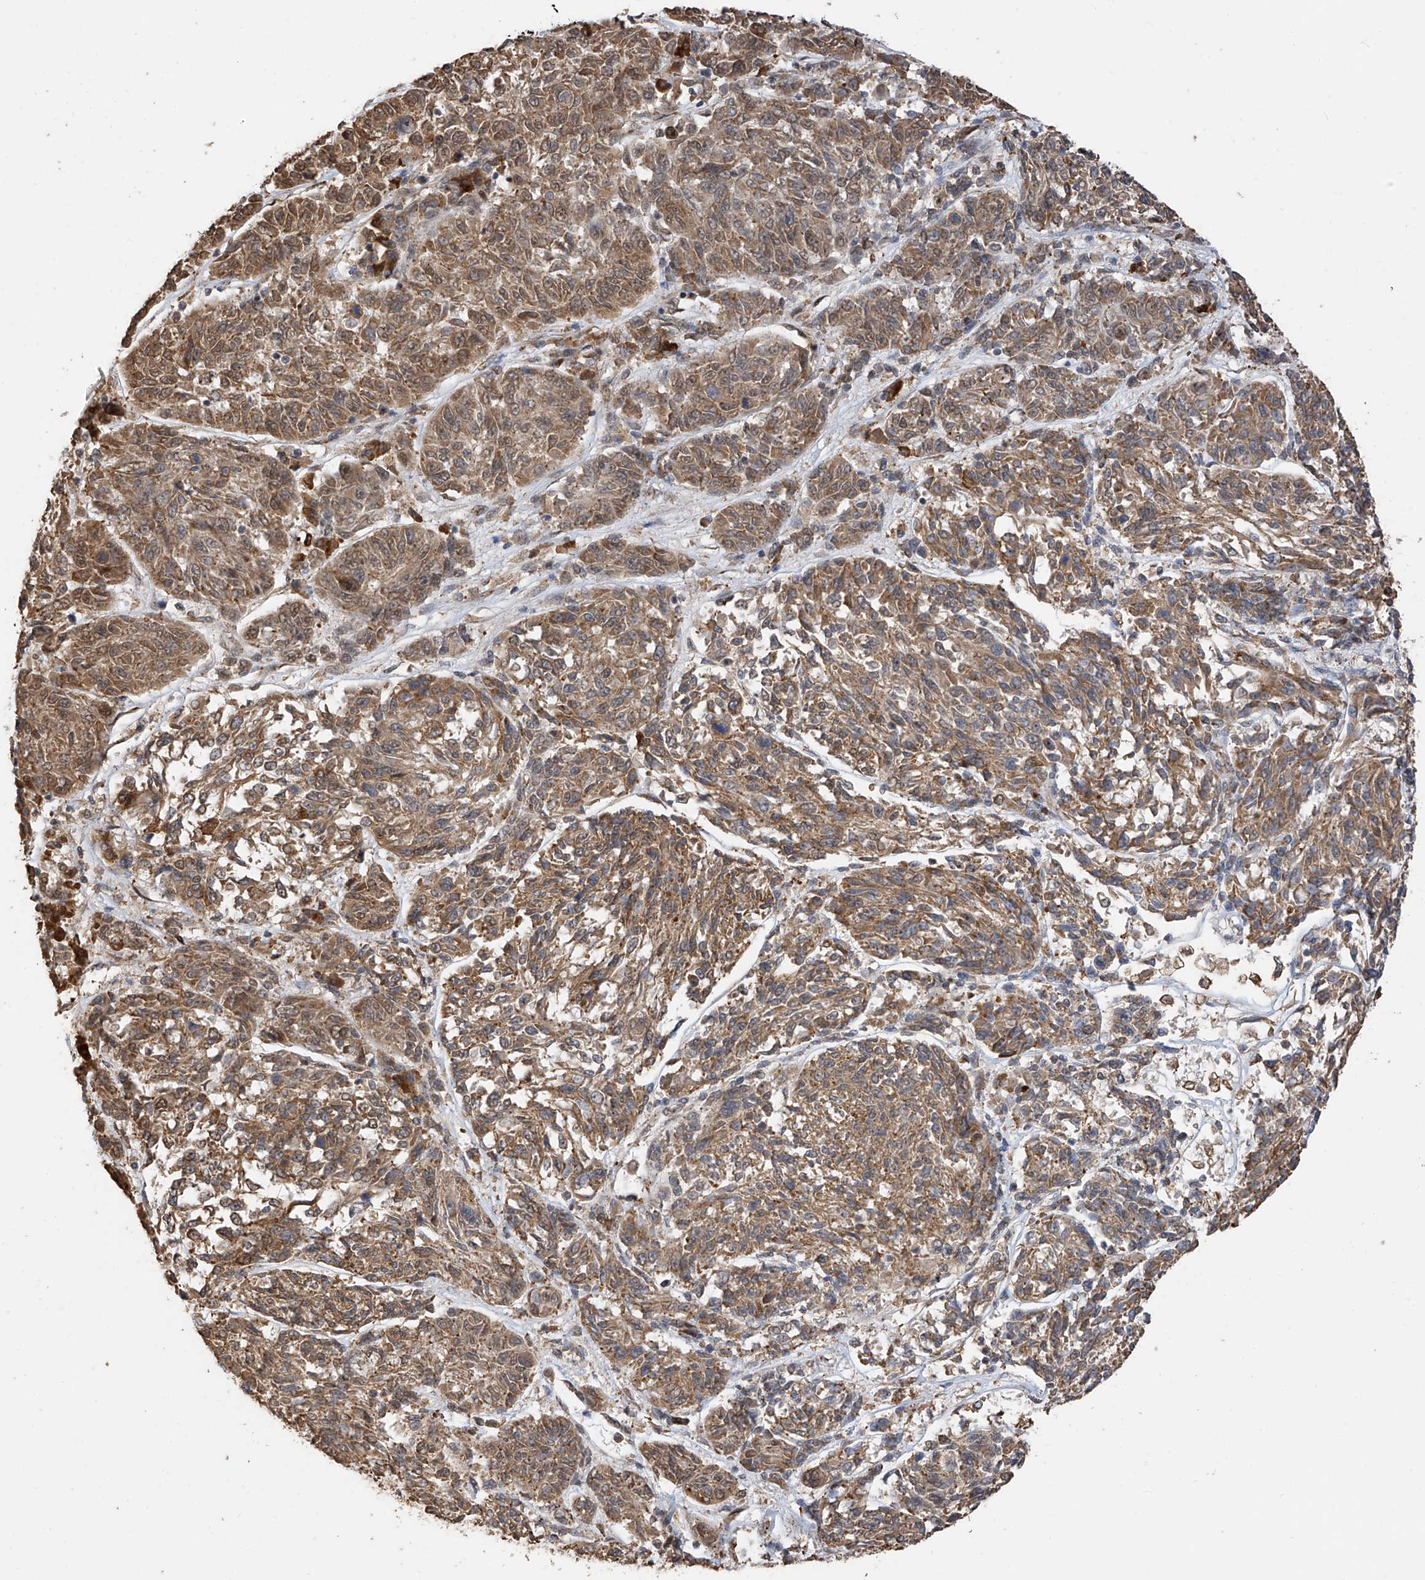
{"staining": {"intensity": "moderate", "quantity": ">75%", "location": "cytoplasmic/membranous"}, "tissue": "melanoma", "cell_type": "Tumor cells", "image_type": "cancer", "snomed": [{"axis": "morphology", "description": "Malignant melanoma, NOS"}, {"axis": "topography", "description": "Skin"}], "caption": "A high-resolution photomicrograph shows immunohistochemistry staining of malignant melanoma, which exhibits moderate cytoplasmic/membranous staining in about >75% of tumor cells.", "gene": "ERLEC1", "patient": {"sex": "male", "age": 53}}